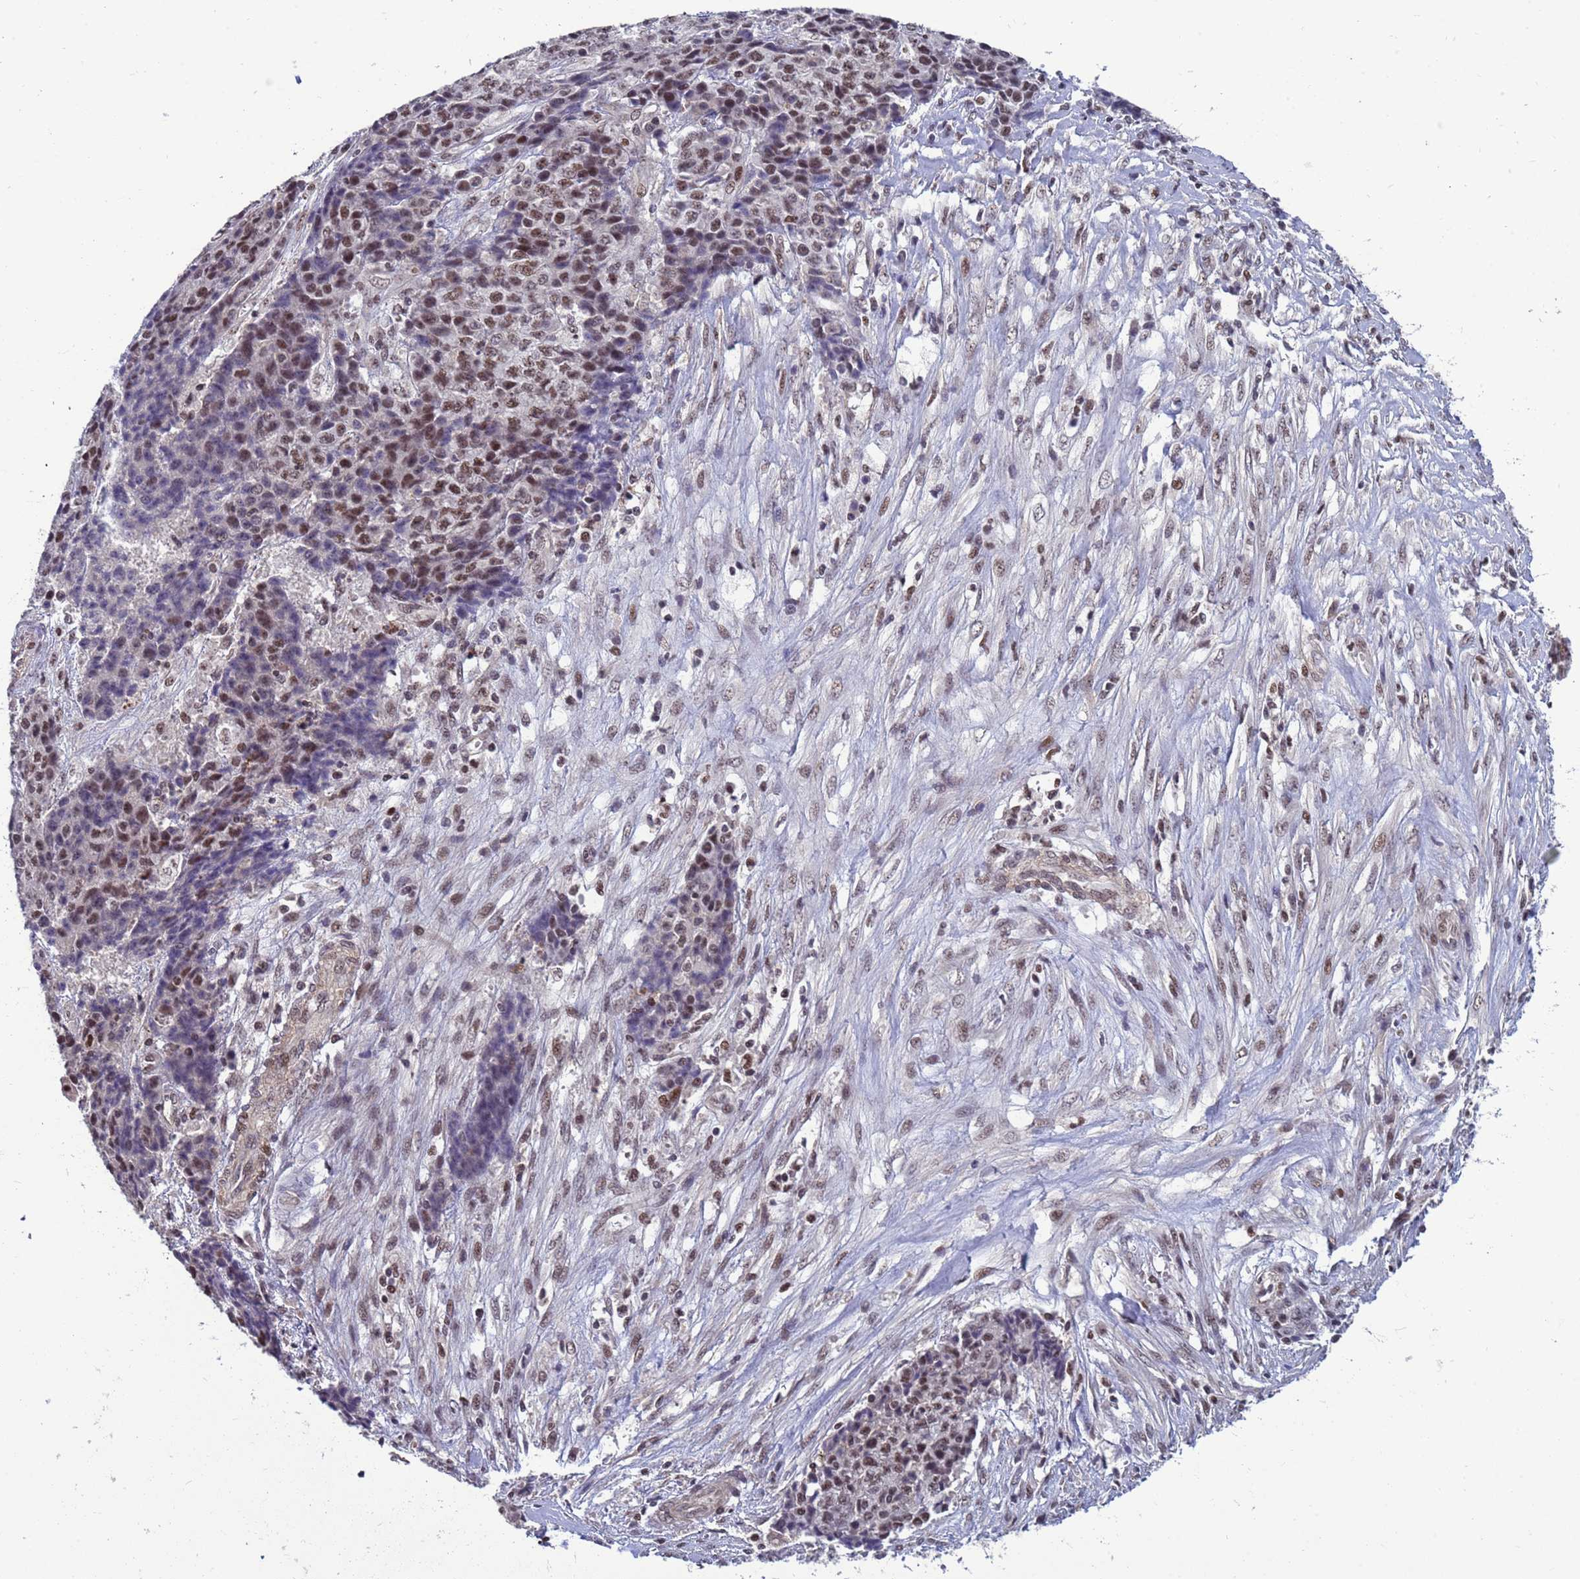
{"staining": {"intensity": "moderate", "quantity": ">75%", "location": "nuclear"}, "tissue": "ovarian cancer", "cell_type": "Tumor cells", "image_type": "cancer", "snomed": [{"axis": "morphology", "description": "Carcinoma, endometroid"}, {"axis": "topography", "description": "Ovary"}], "caption": "Tumor cells show moderate nuclear positivity in about >75% of cells in ovarian cancer (endometroid carcinoma). (DAB IHC, brown staining for protein, blue staining for nuclei).", "gene": "NSL1", "patient": {"sex": "female", "age": 42}}